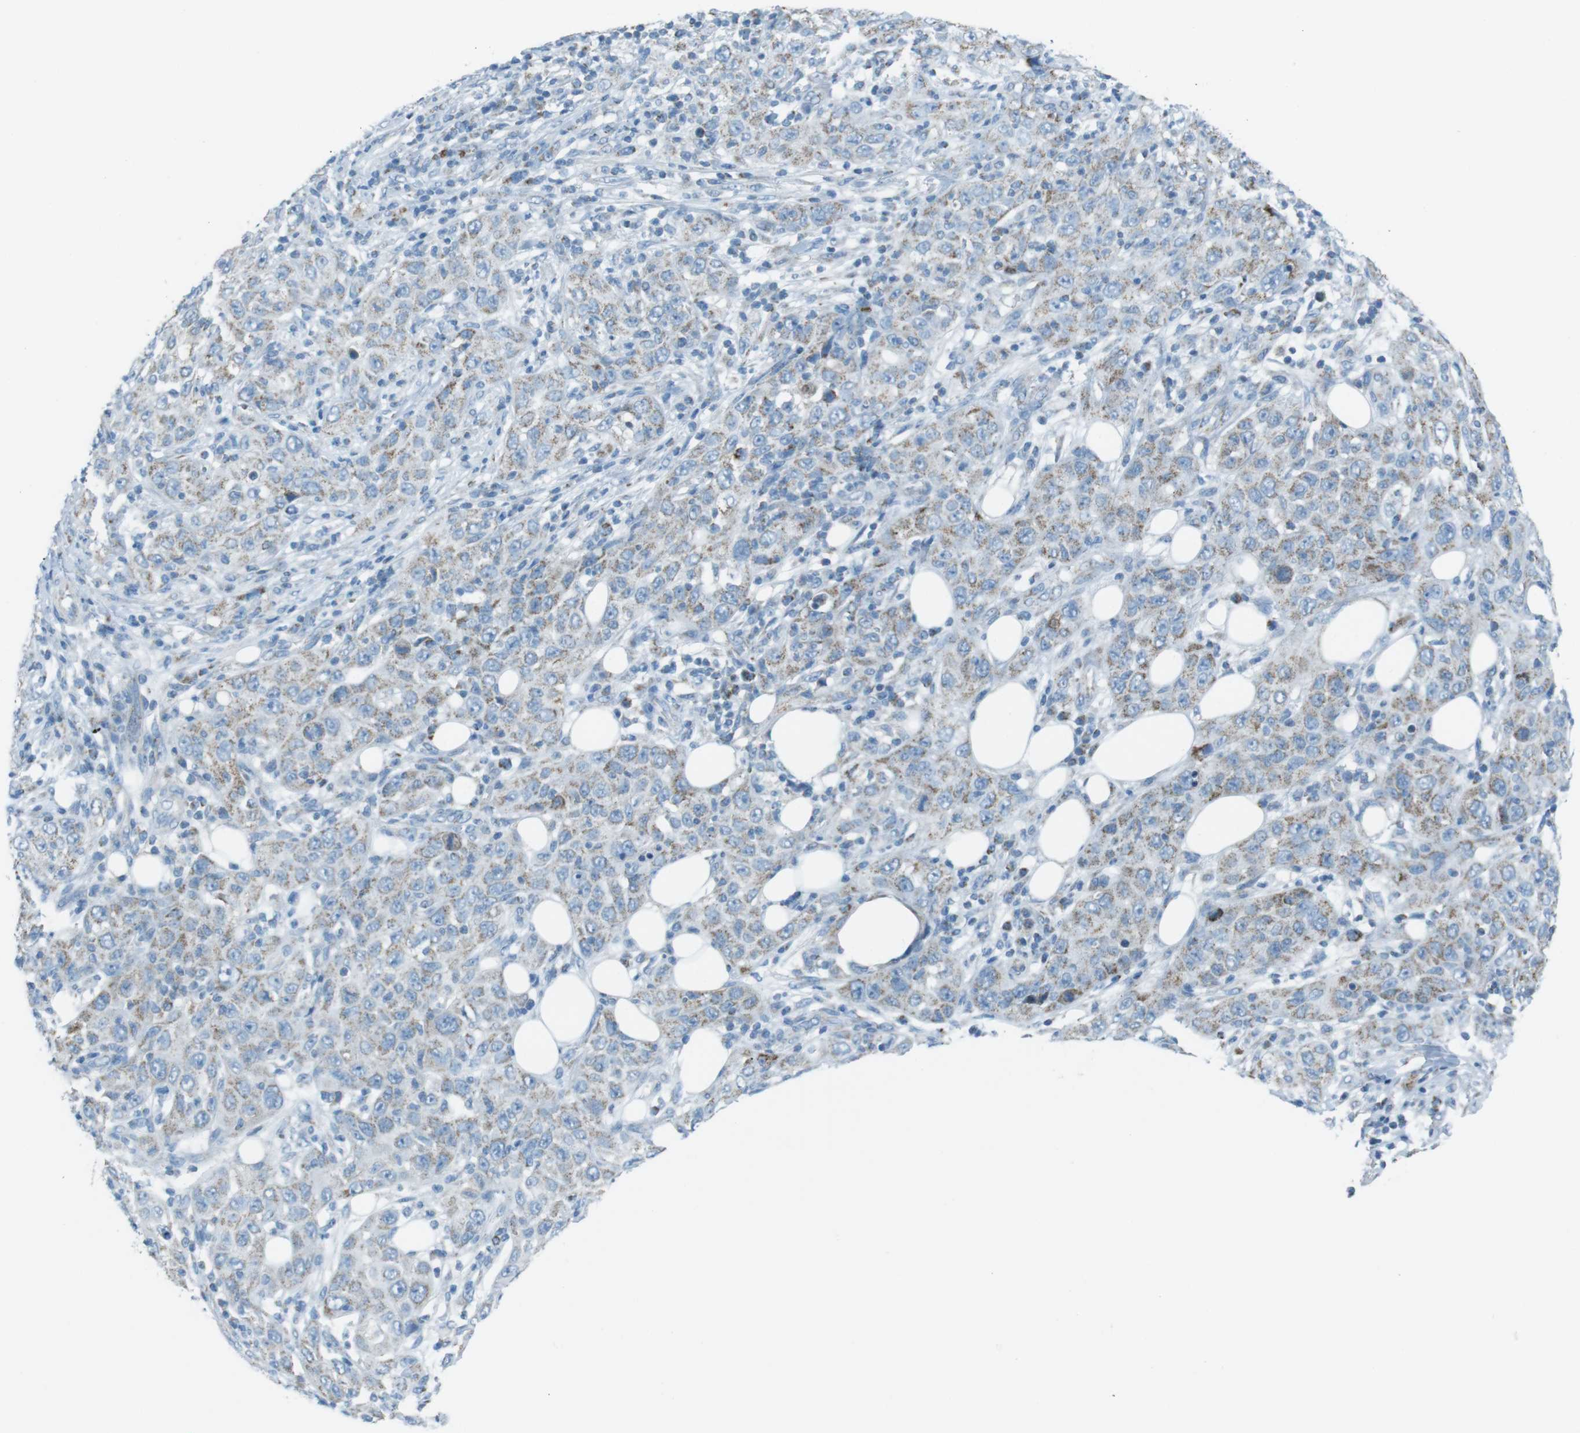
{"staining": {"intensity": "weak", "quantity": "<25%", "location": "cytoplasmic/membranous"}, "tissue": "skin cancer", "cell_type": "Tumor cells", "image_type": "cancer", "snomed": [{"axis": "morphology", "description": "Squamous cell carcinoma, NOS"}, {"axis": "topography", "description": "Skin"}], "caption": "The photomicrograph reveals no significant expression in tumor cells of squamous cell carcinoma (skin).", "gene": "DNAJA3", "patient": {"sex": "female", "age": 88}}